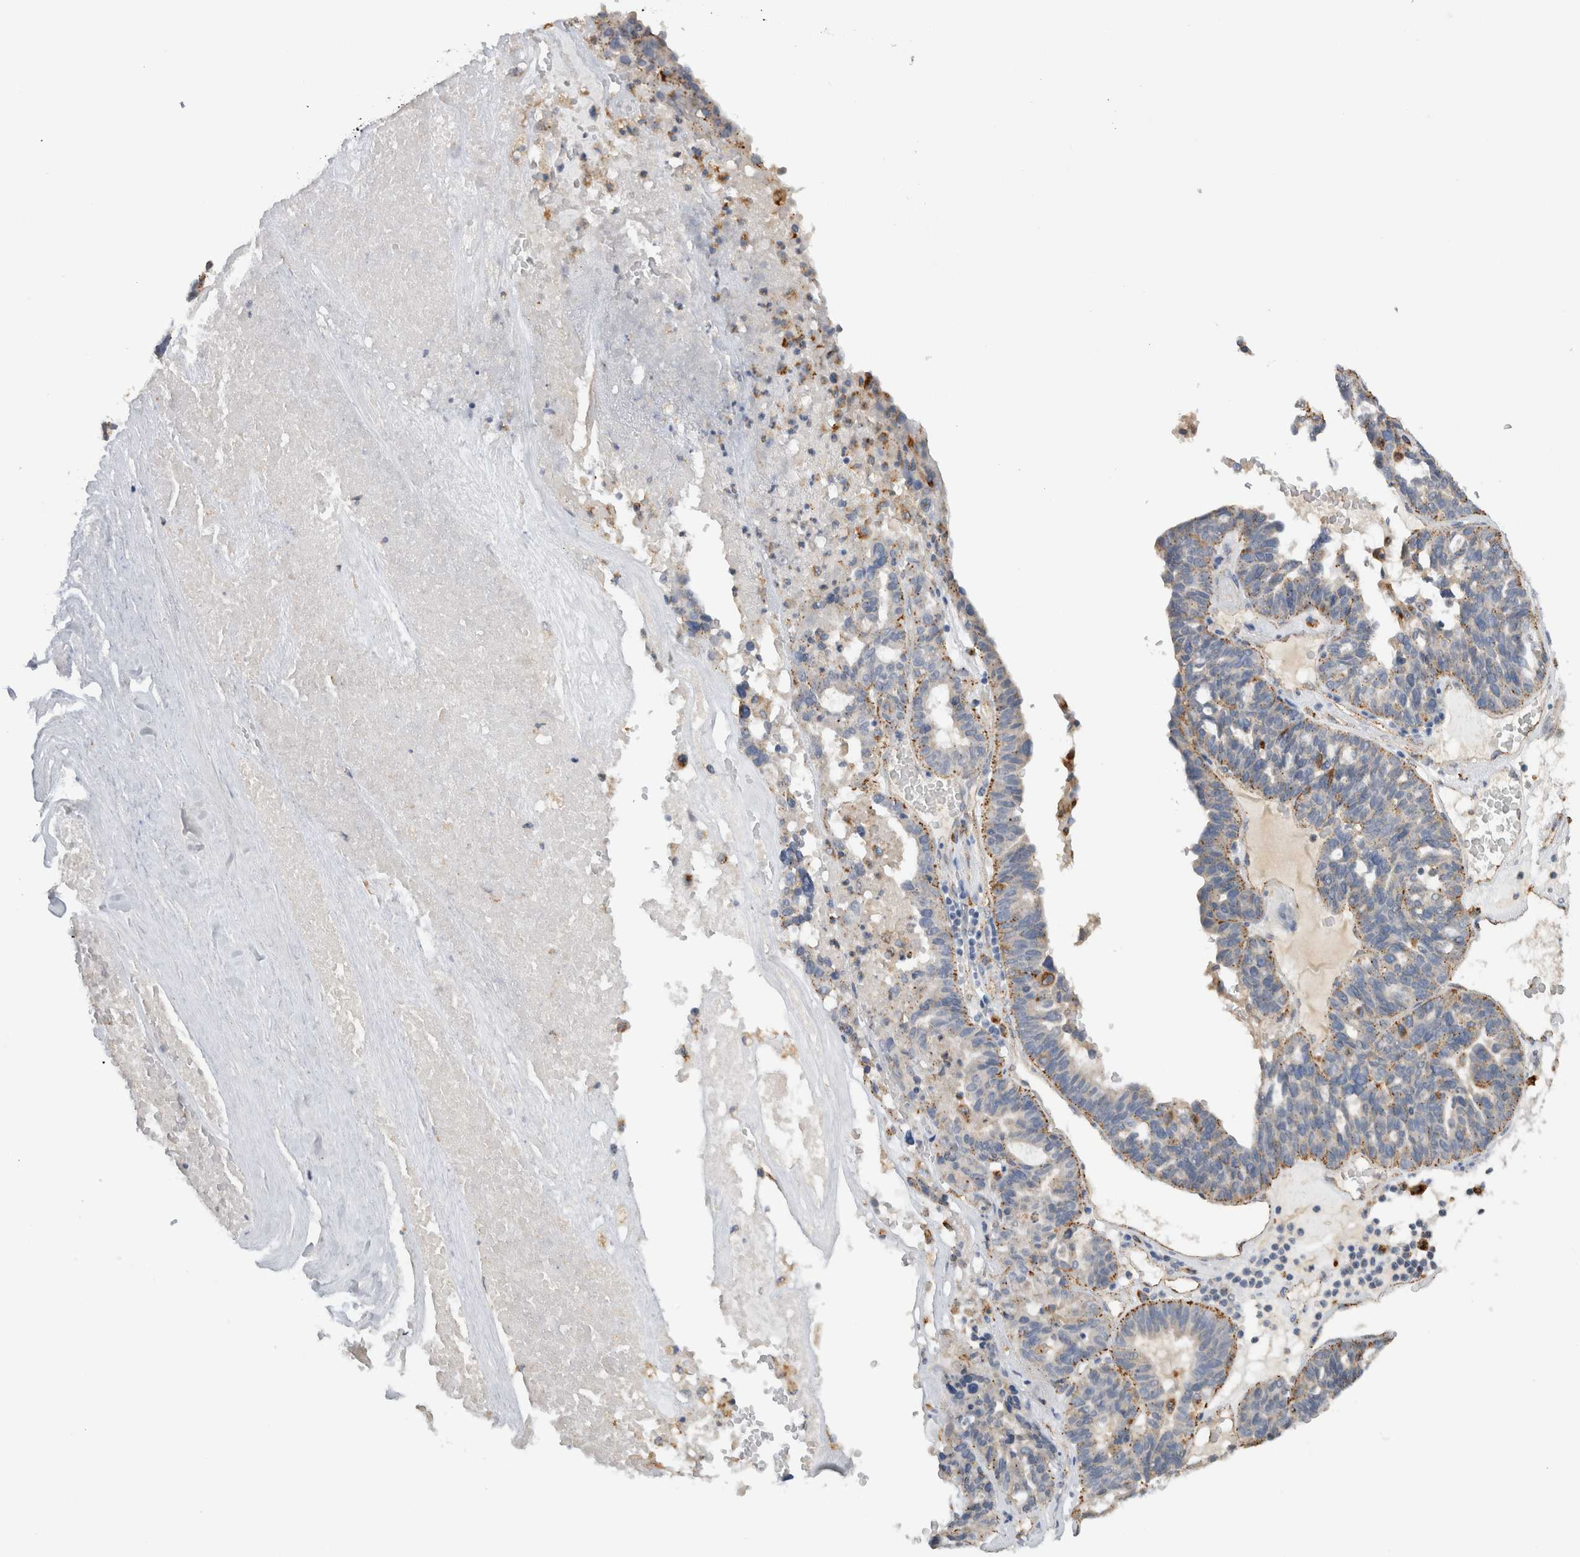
{"staining": {"intensity": "moderate", "quantity": "<25%", "location": "cytoplasmic/membranous"}, "tissue": "ovarian cancer", "cell_type": "Tumor cells", "image_type": "cancer", "snomed": [{"axis": "morphology", "description": "Cystadenocarcinoma, serous, NOS"}, {"axis": "topography", "description": "Ovary"}], "caption": "Protein staining of ovarian cancer tissue shows moderate cytoplasmic/membranous positivity in approximately <25% of tumor cells. (IHC, brightfield microscopy, high magnification).", "gene": "GNS", "patient": {"sex": "female", "age": 59}}